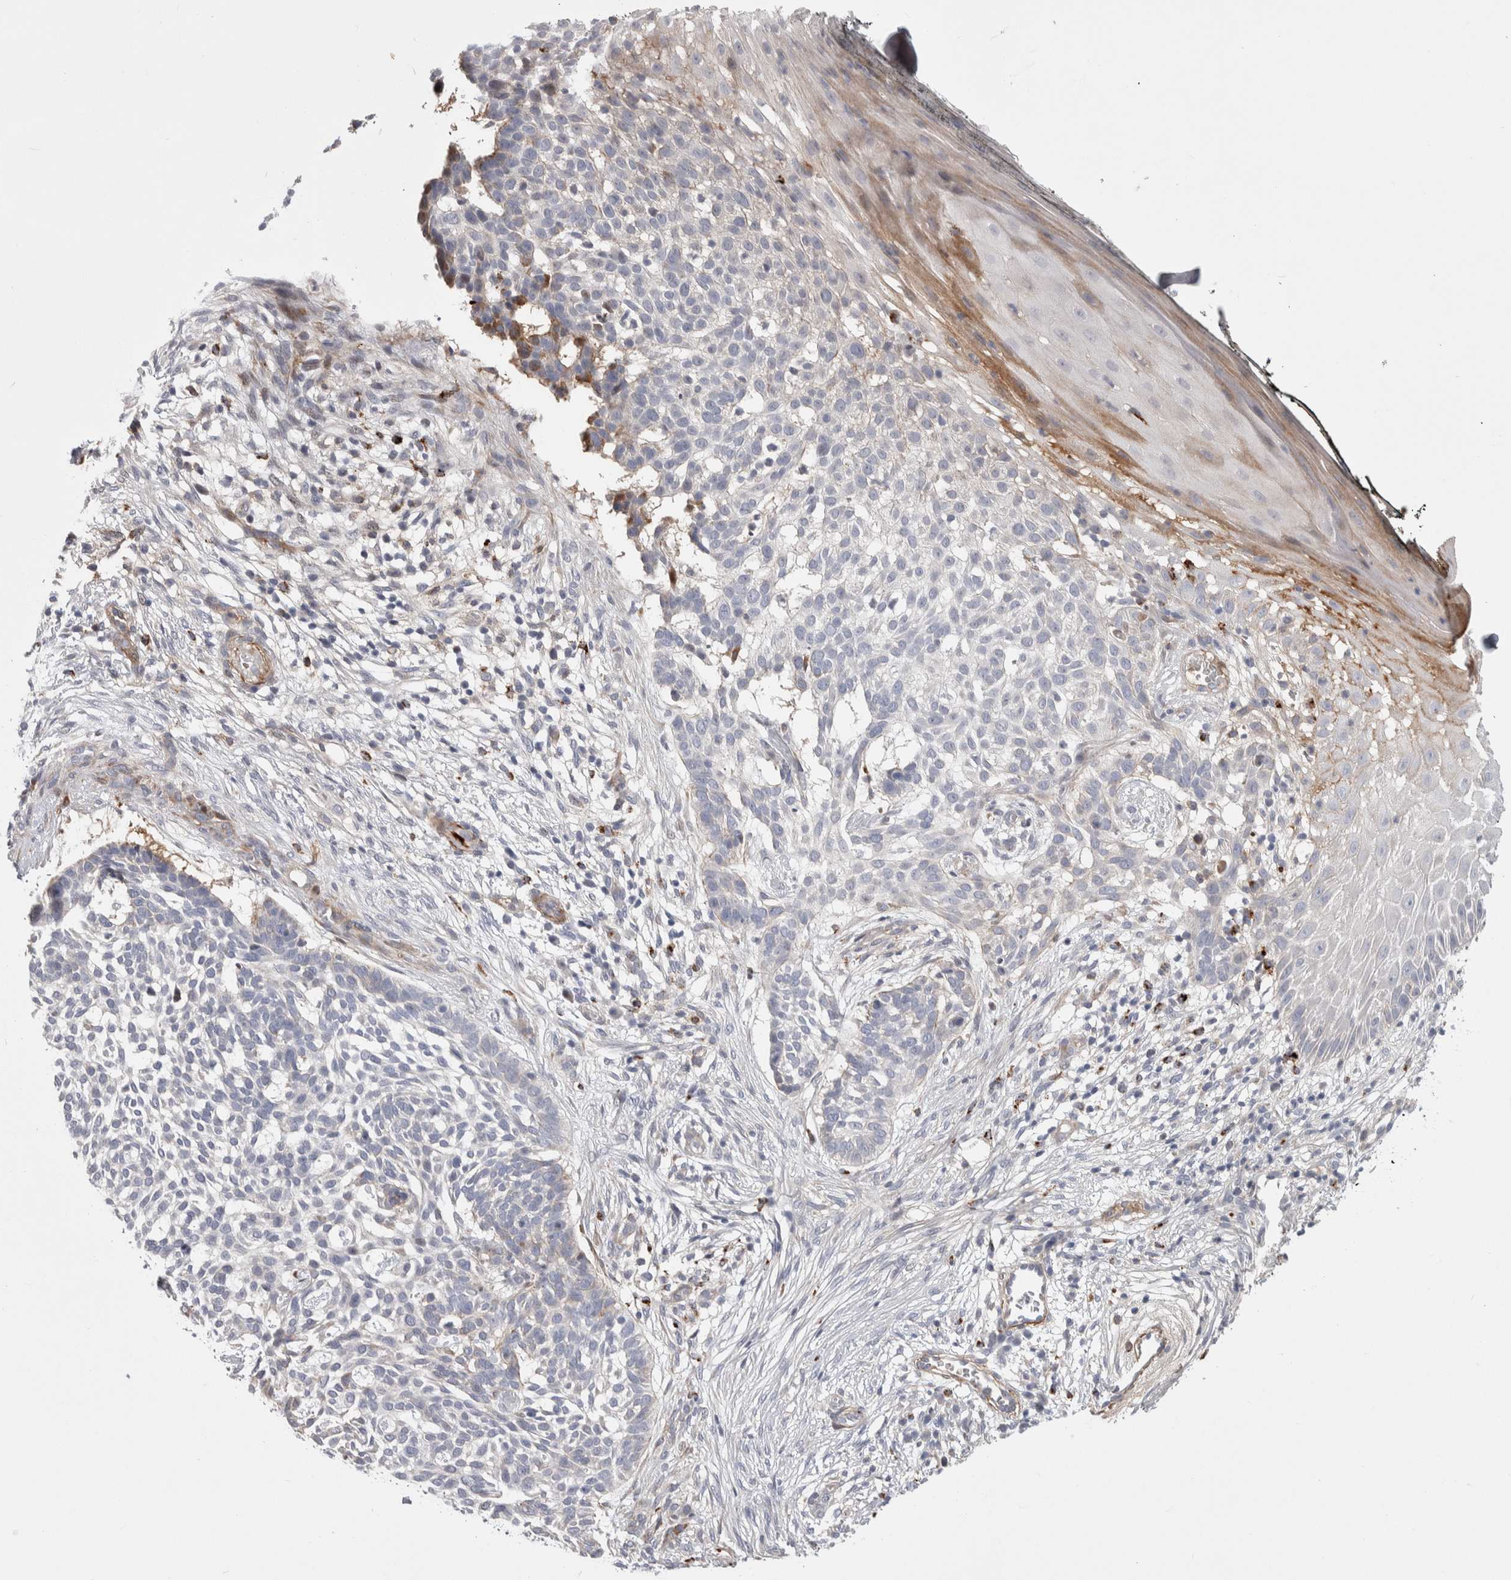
{"staining": {"intensity": "negative", "quantity": "none", "location": "none"}, "tissue": "skin cancer", "cell_type": "Tumor cells", "image_type": "cancer", "snomed": [{"axis": "morphology", "description": "Basal cell carcinoma"}, {"axis": "topography", "description": "Skin"}], "caption": "DAB (3,3'-diaminobenzidine) immunohistochemical staining of skin cancer (basal cell carcinoma) shows no significant staining in tumor cells.", "gene": "PSMG3", "patient": {"sex": "female", "age": 64}}